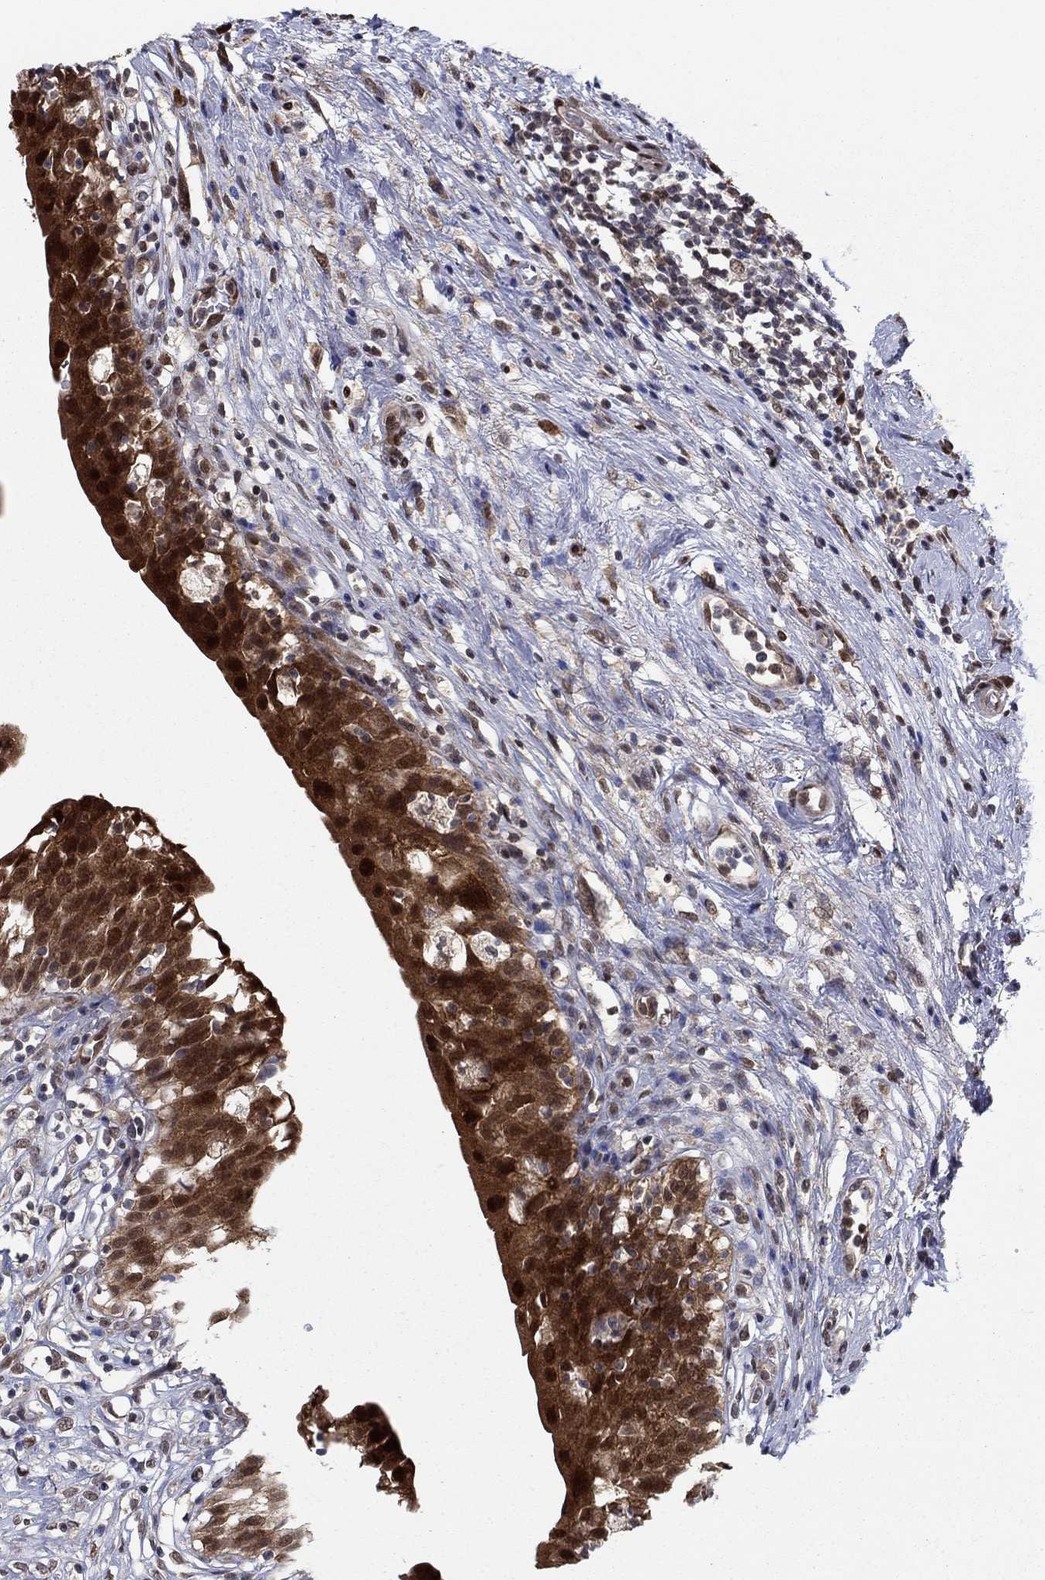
{"staining": {"intensity": "strong", "quantity": ">75%", "location": "cytoplasmic/membranous,nuclear"}, "tissue": "urinary bladder", "cell_type": "Urothelial cells", "image_type": "normal", "snomed": [{"axis": "morphology", "description": "Normal tissue, NOS"}, {"axis": "topography", "description": "Urinary bladder"}], "caption": "Strong cytoplasmic/membranous,nuclear expression for a protein is present in approximately >75% of urothelial cells of benign urinary bladder using immunohistochemistry.", "gene": "FKBP4", "patient": {"sex": "male", "age": 76}}